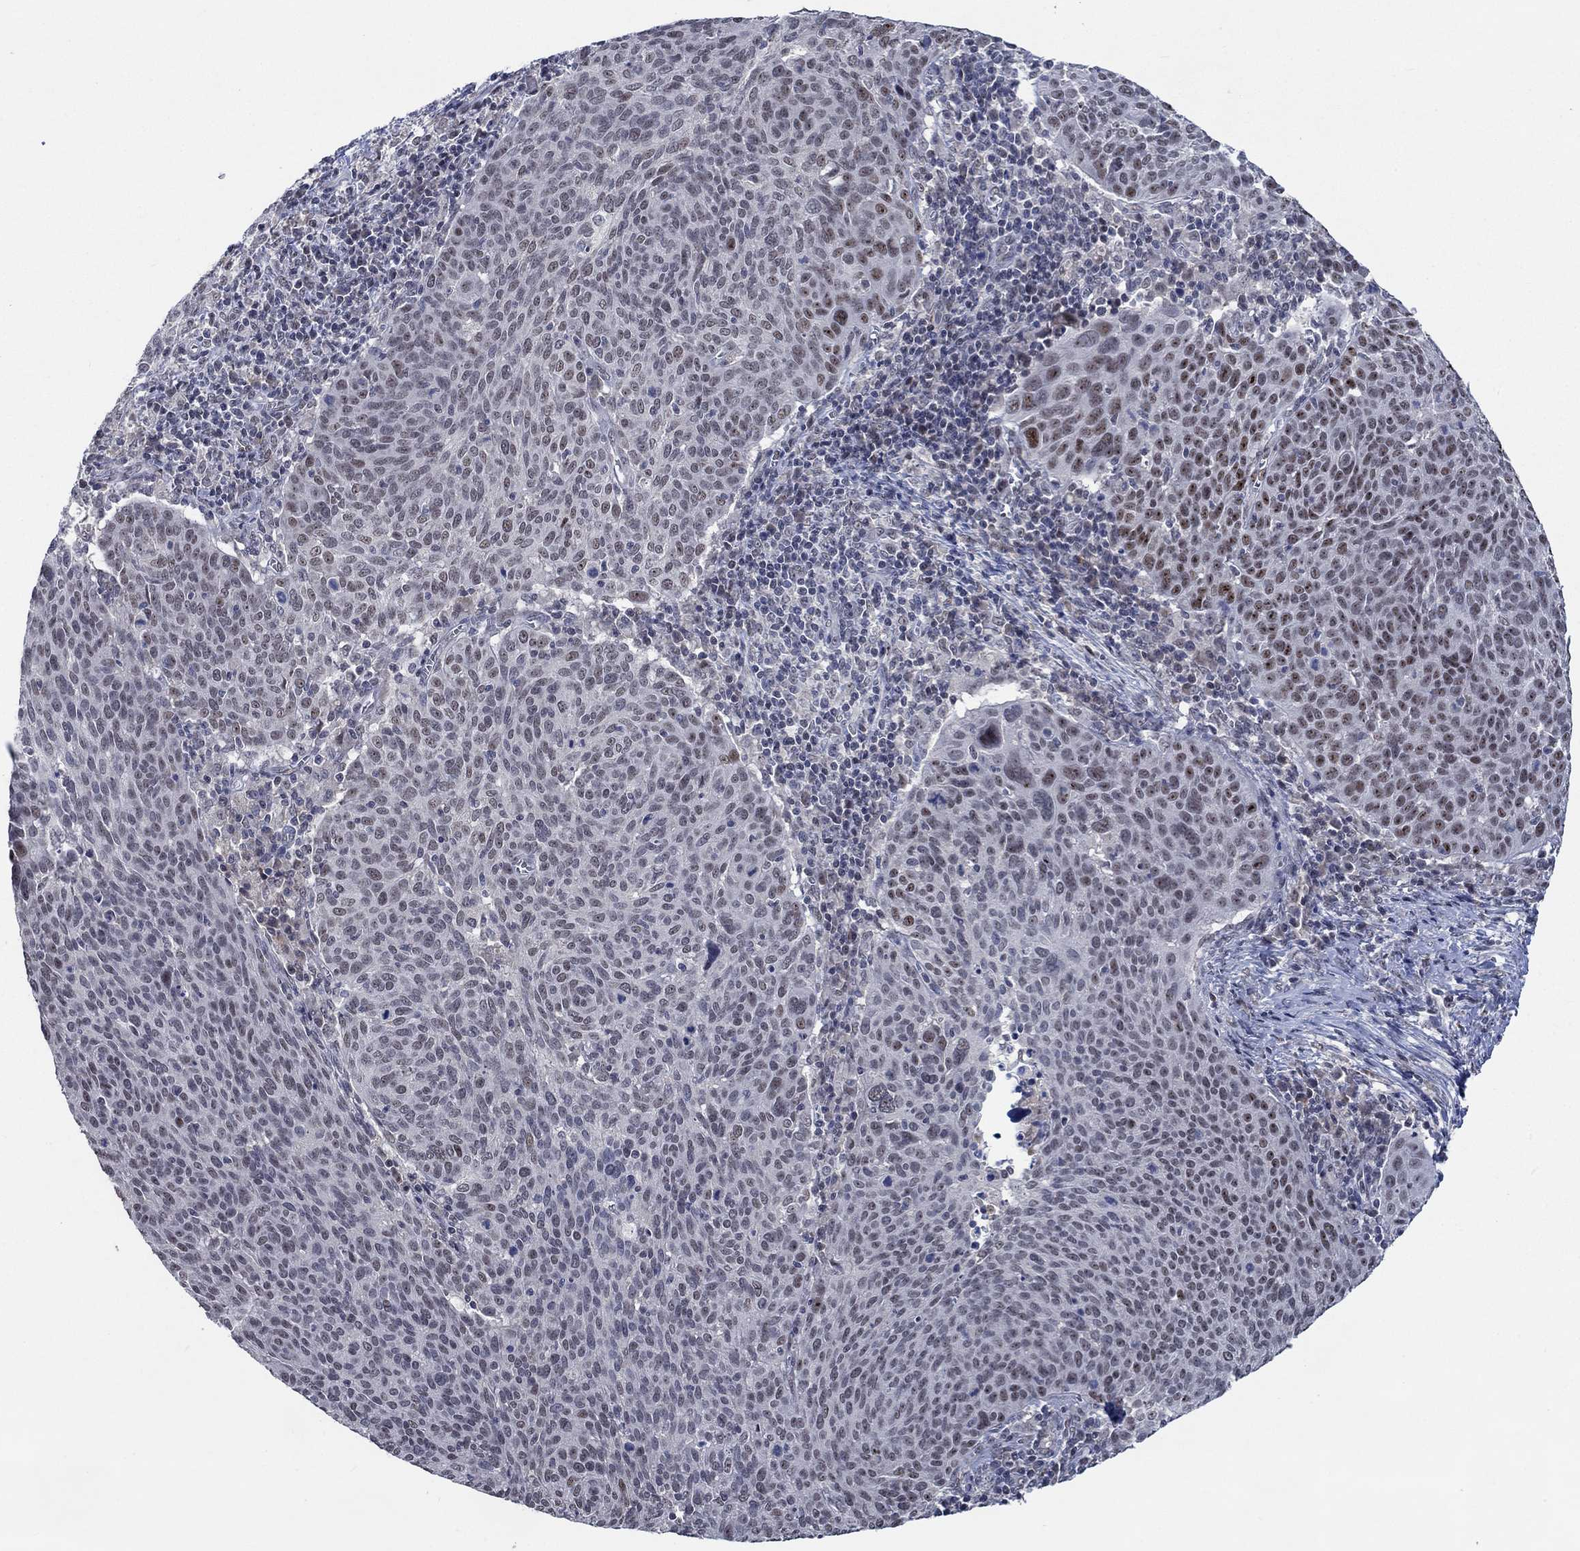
{"staining": {"intensity": "strong", "quantity": "<25%", "location": "nuclear"}, "tissue": "cervical cancer", "cell_type": "Tumor cells", "image_type": "cancer", "snomed": [{"axis": "morphology", "description": "Squamous cell carcinoma, NOS"}, {"axis": "topography", "description": "Cervix"}], "caption": "This micrograph displays cervical cancer stained with immunohistochemistry to label a protein in brown. The nuclear of tumor cells show strong positivity for the protein. Nuclei are counter-stained blue.", "gene": "HTN1", "patient": {"sex": "female", "age": 39}}